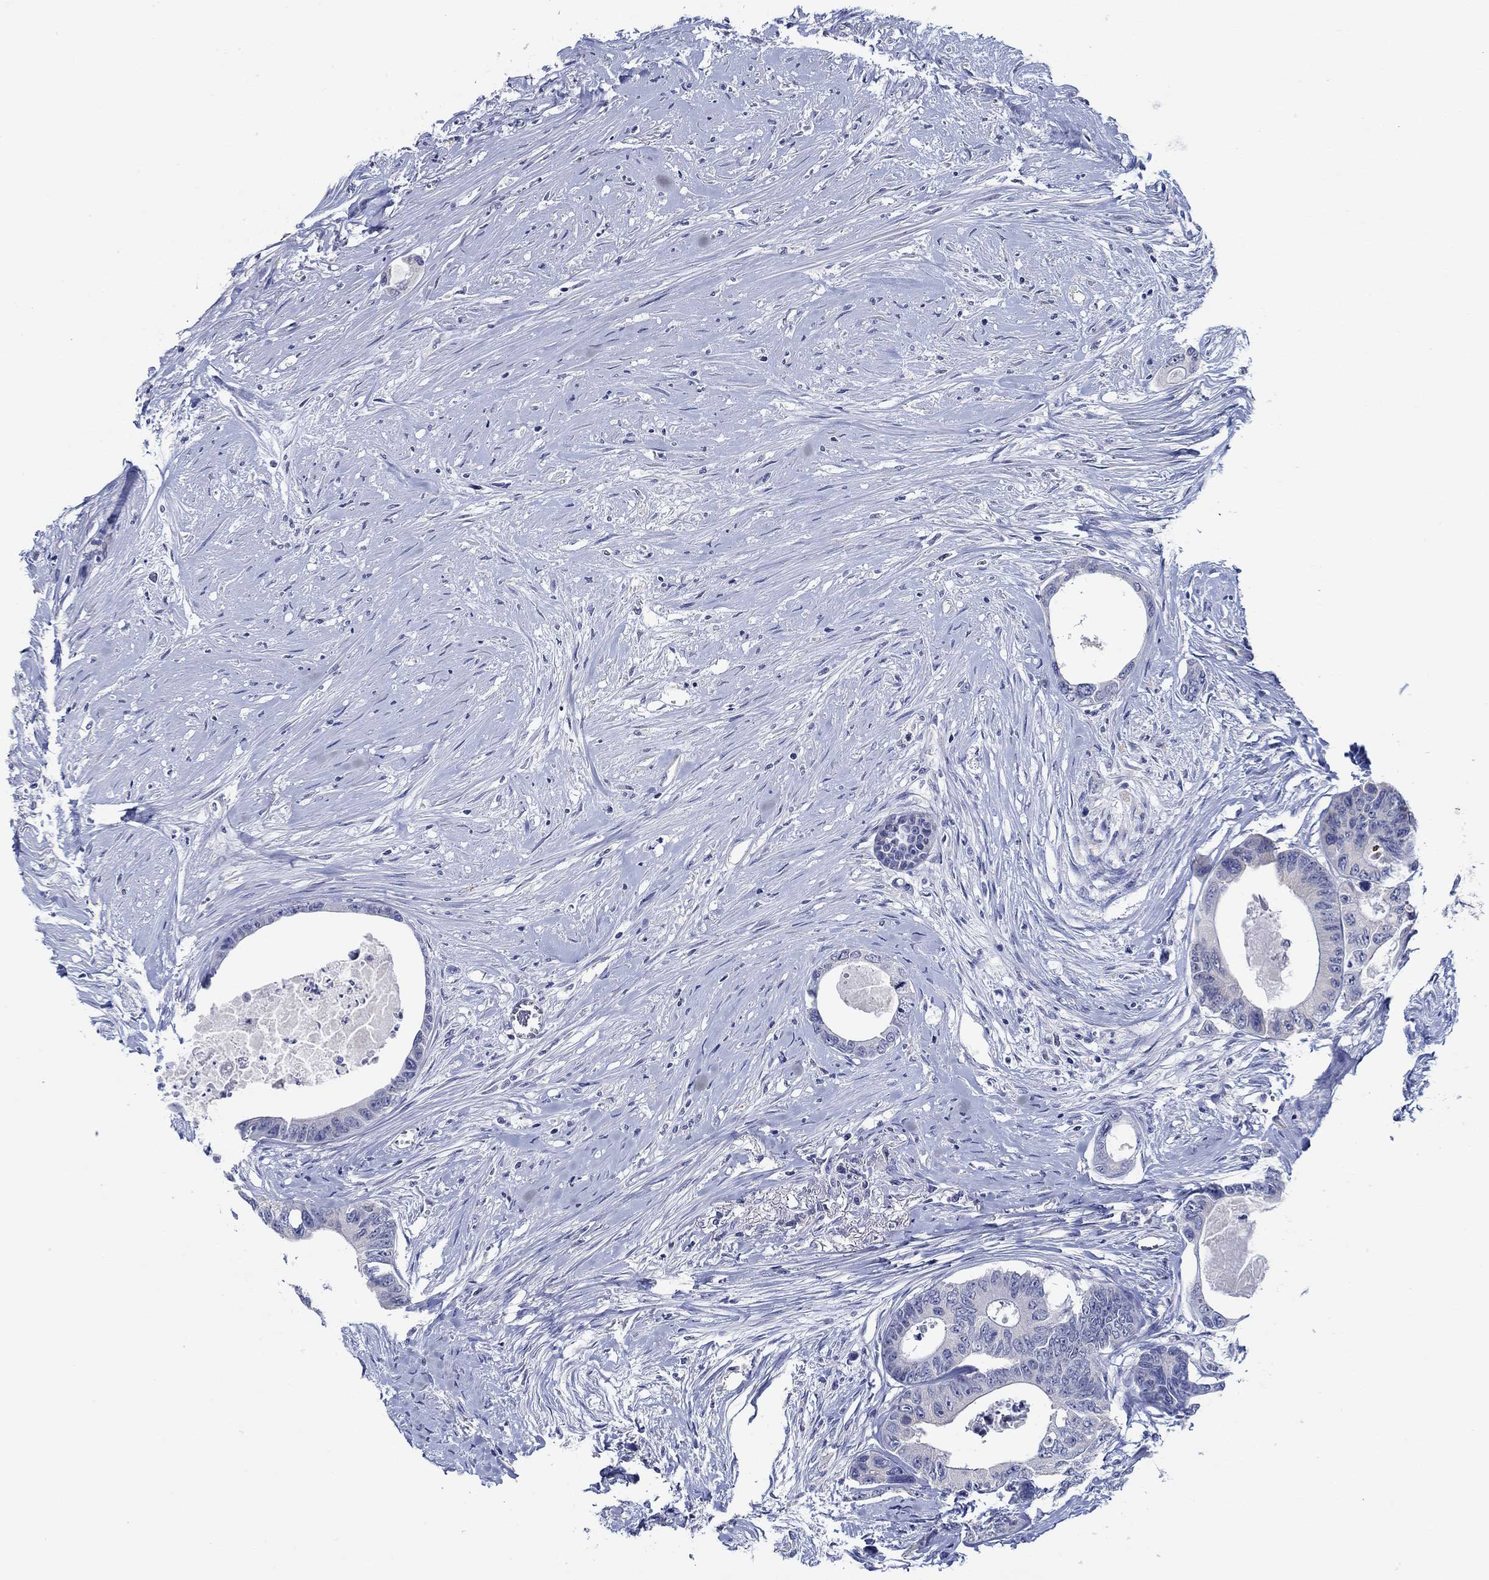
{"staining": {"intensity": "negative", "quantity": "none", "location": "none"}, "tissue": "colorectal cancer", "cell_type": "Tumor cells", "image_type": "cancer", "snomed": [{"axis": "morphology", "description": "Adenocarcinoma, NOS"}, {"axis": "topography", "description": "Rectum"}], "caption": "The immunohistochemistry image has no significant staining in tumor cells of colorectal cancer (adenocarcinoma) tissue.", "gene": "GJA5", "patient": {"sex": "male", "age": 59}}